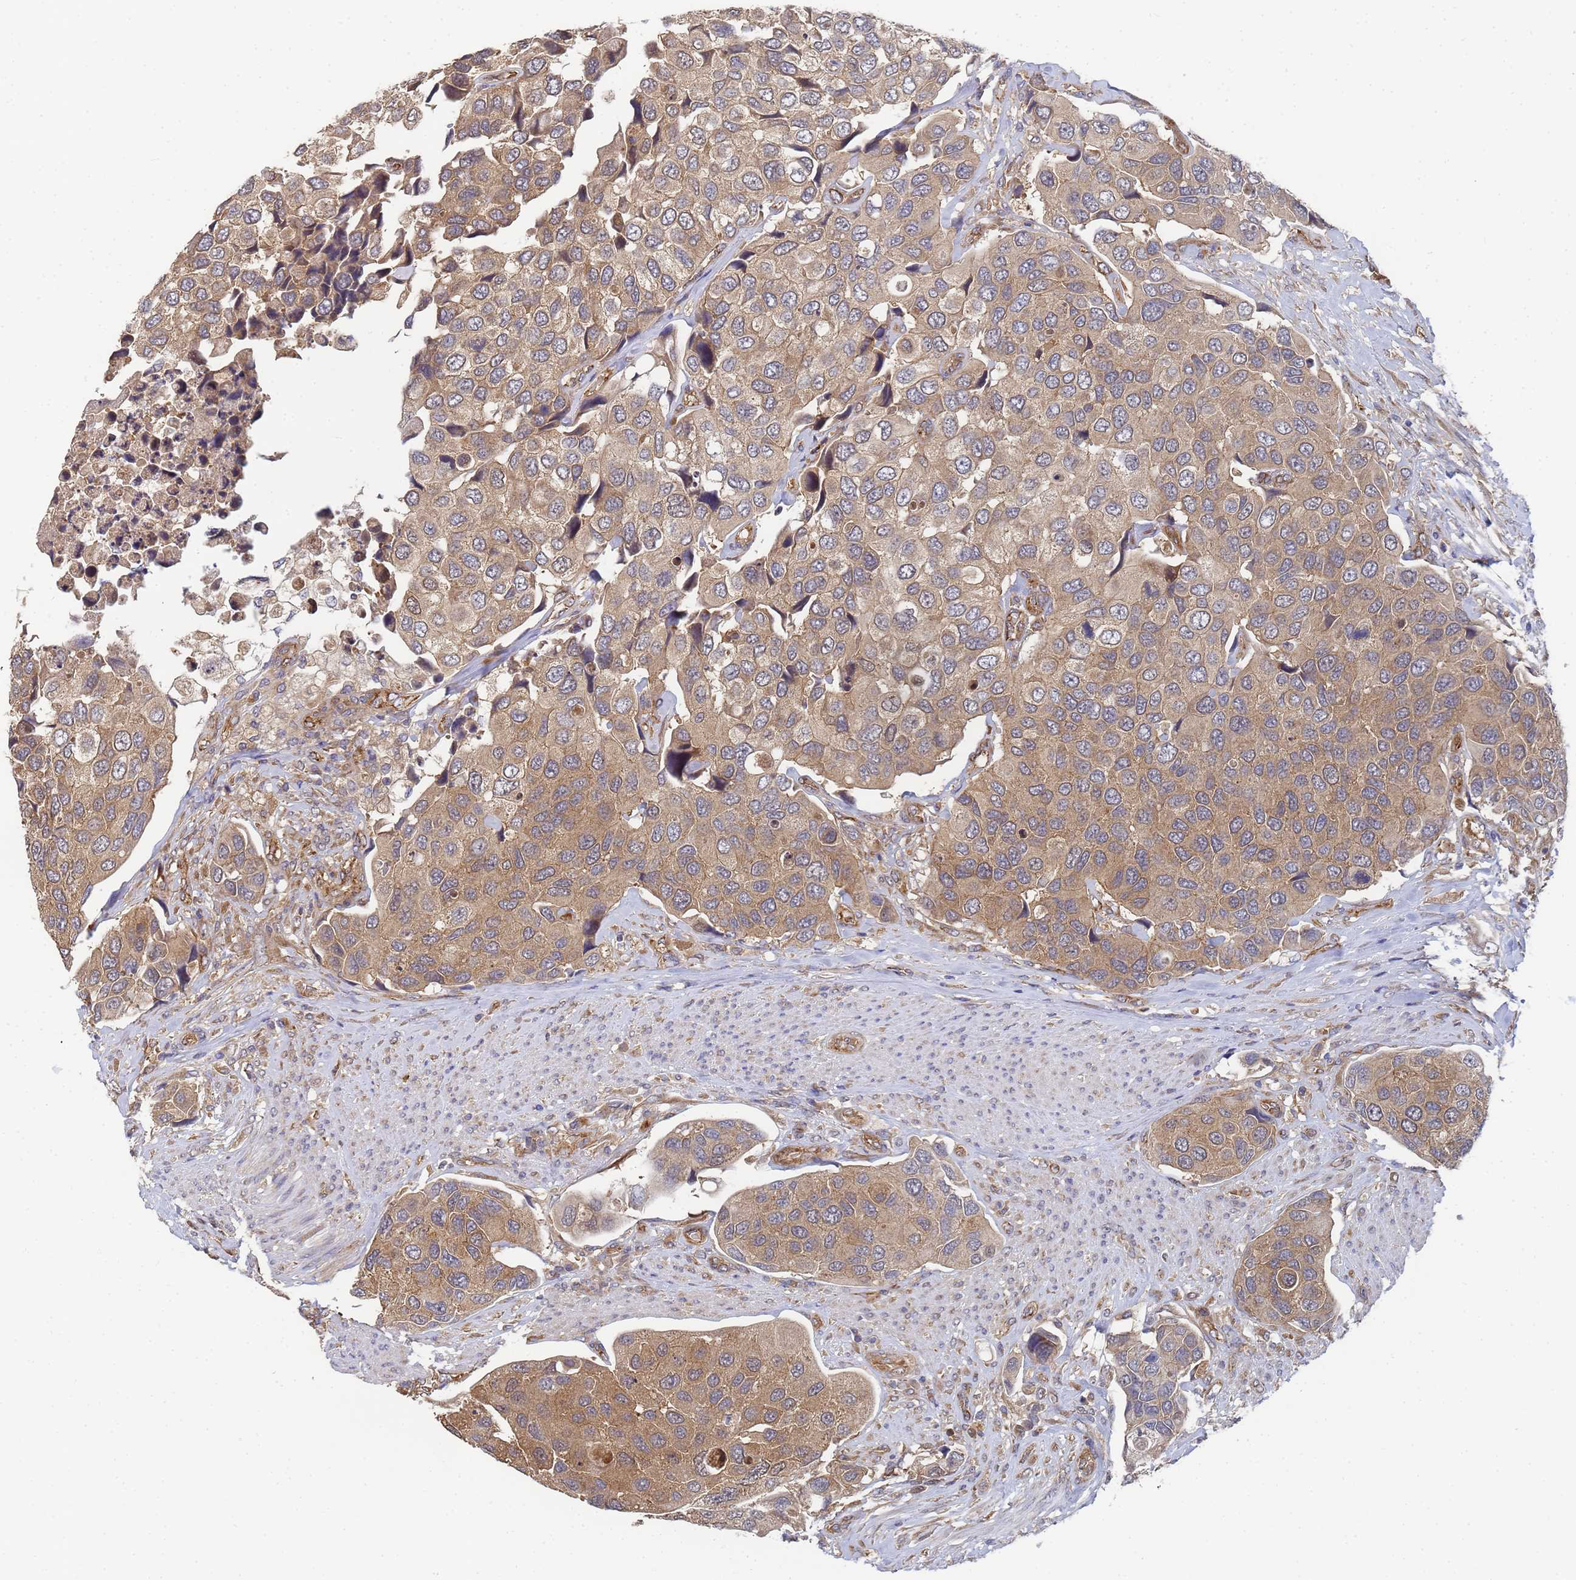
{"staining": {"intensity": "moderate", "quantity": ">75%", "location": "cytoplasmic/membranous"}, "tissue": "urothelial cancer", "cell_type": "Tumor cells", "image_type": "cancer", "snomed": [{"axis": "morphology", "description": "Urothelial carcinoma, High grade"}, {"axis": "topography", "description": "Urinary bladder"}], "caption": "Immunohistochemistry (IHC) staining of high-grade urothelial carcinoma, which reveals medium levels of moderate cytoplasmic/membranous staining in approximately >75% of tumor cells indicating moderate cytoplasmic/membranous protein positivity. The staining was performed using DAB (brown) for protein detection and nuclei were counterstained in hematoxylin (blue).", "gene": "ALS2CL", "patient": {"sex": "male", "age": 74}}